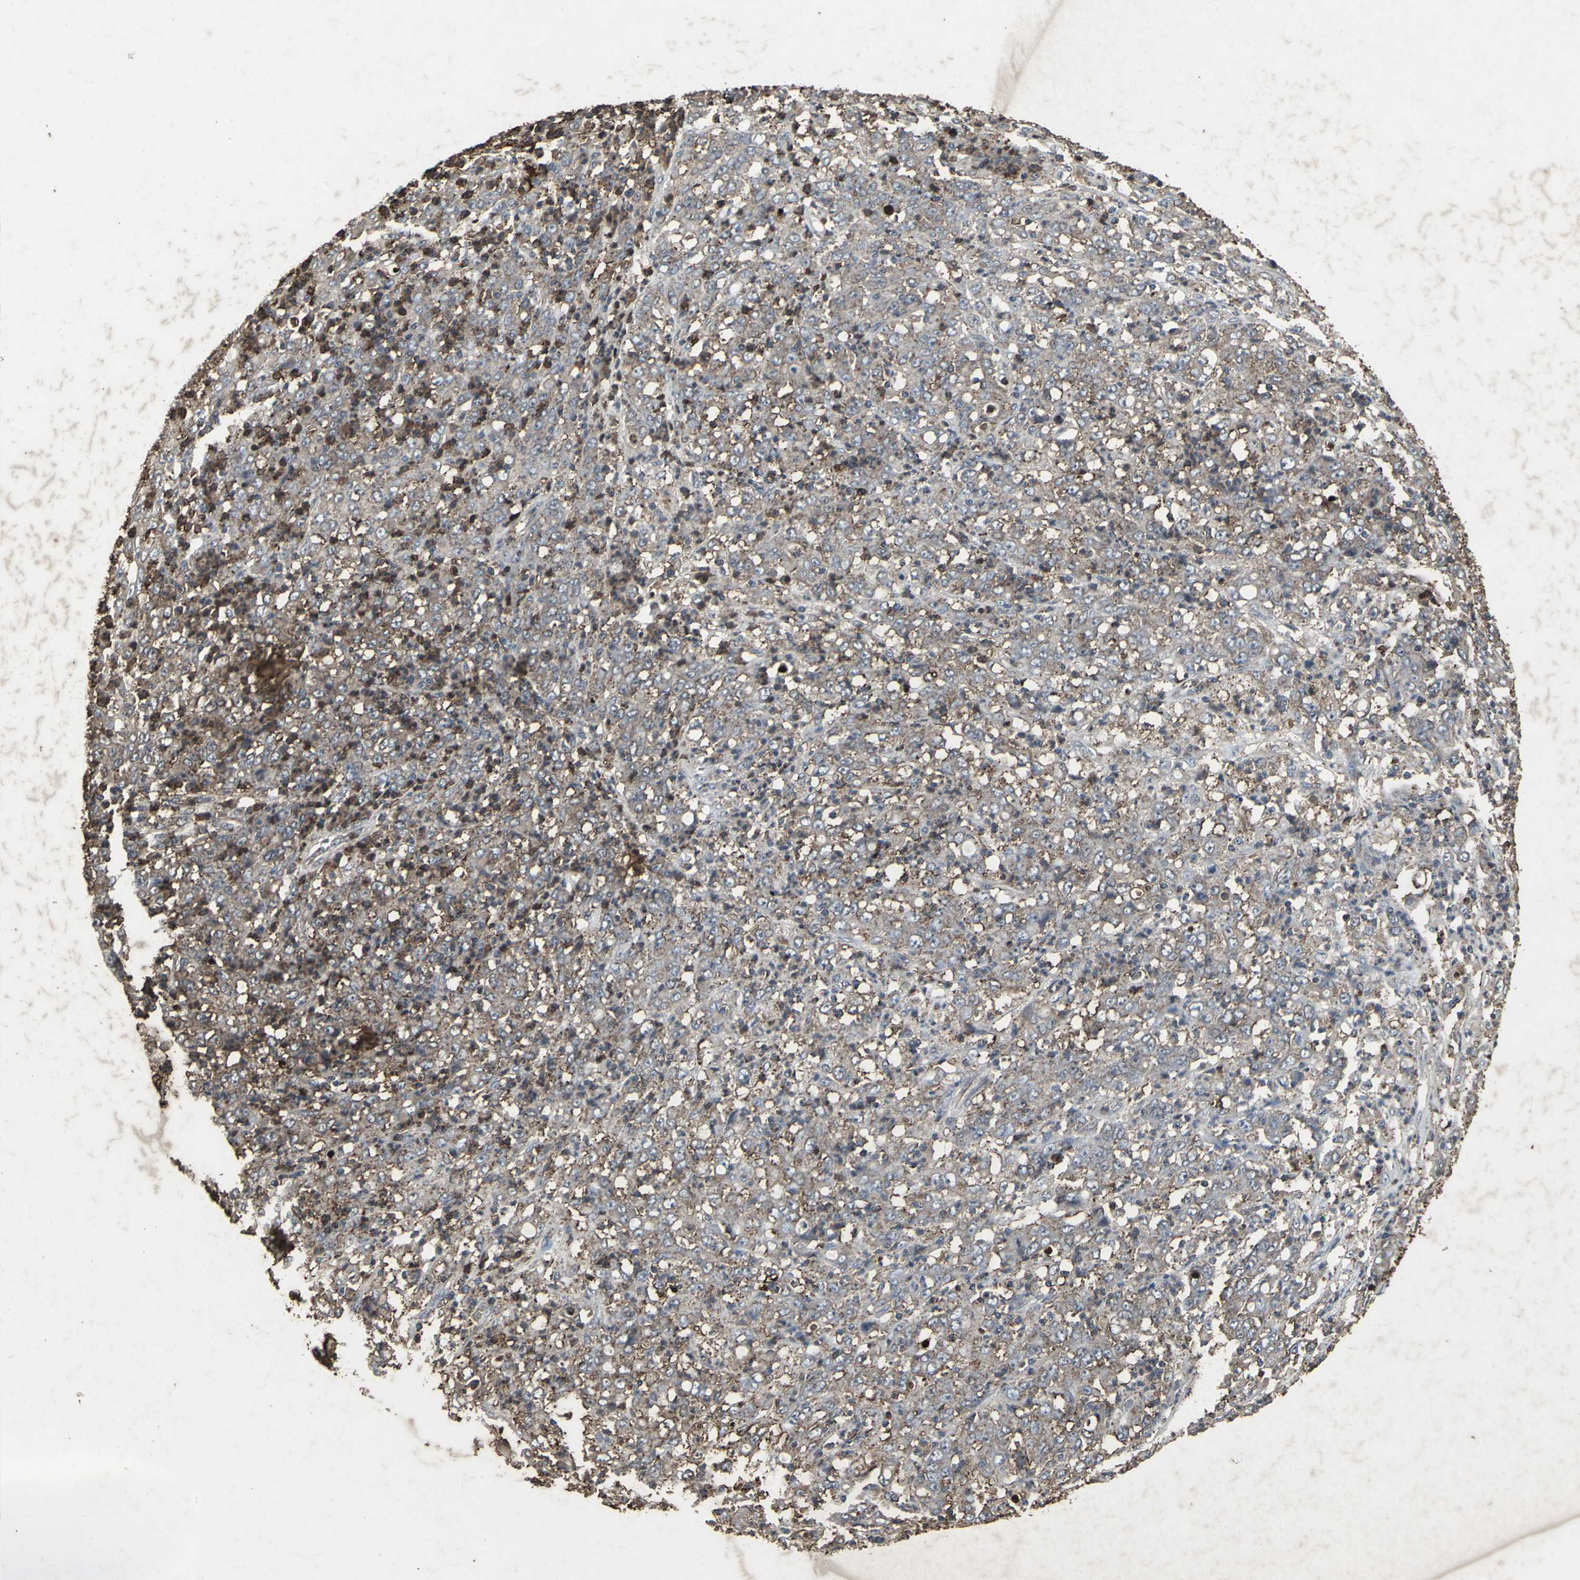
{"staining": {"intensity": "strong", "quantity": "<25%", "location": "cytoplasmic/membranous"}, "tissue": "stomach cancer", "cell_type": "Tumor cells", "image_type": "cancer", "snomed": [{"axis": "morphology", "description": "Adenocarcinoma, NOS"}, {"axis": "topography", "description": "Stomach, lower"}], "caption": "IHC micrograph of human stomach cancer stained for a protein (brown), which exhibits medium levels of strong cytoplasmic/membranous staining in about <25% of tumor cells.", "gene": "CCR9", "patient": {"sex": "female", "age": 71}}